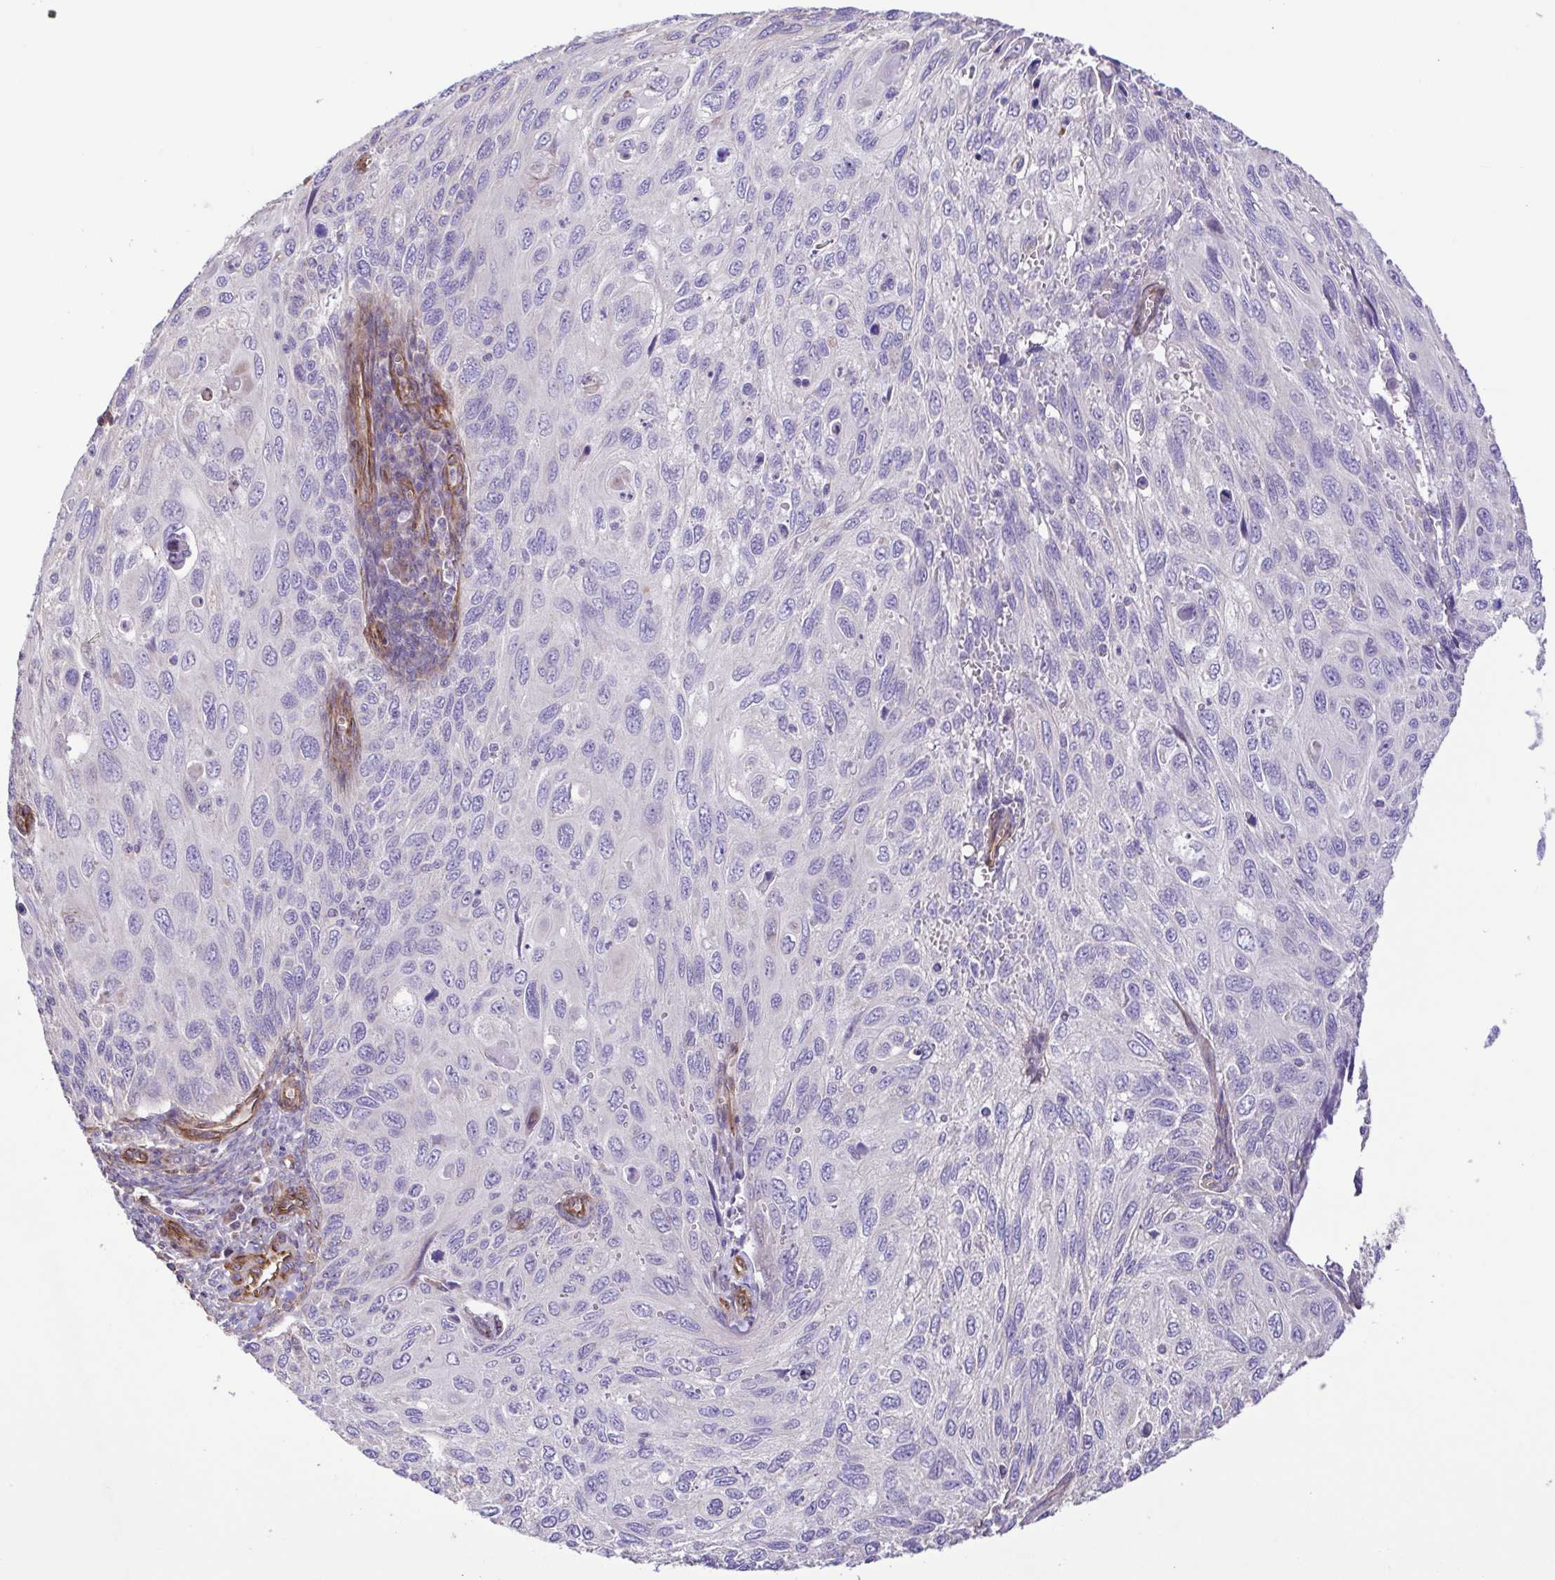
{"staining": {"intensity": "negative", "quantity": "none", "location": "none"}, "tissue": "cervical cancer", "cell_type": "Tumor cells", "image_type": "cancer", "snomed": [{"axis": "morphology", "description": "Squamous cell carcinoma, NOS"}, {"axis": "topography", "description": "Cervix"}], "caption": "Tumor cells are negative for protein expression in human squamous cell carcinoma (cervical). Brightfield microscopy of immunohistochemistry stained with DAB (3,3'-diaminobenzidine) (brown) and hematoxylin (blue), captured at high magnification.", "gene": "FLT1", "patient": {"sex": "female", "age": 70}}